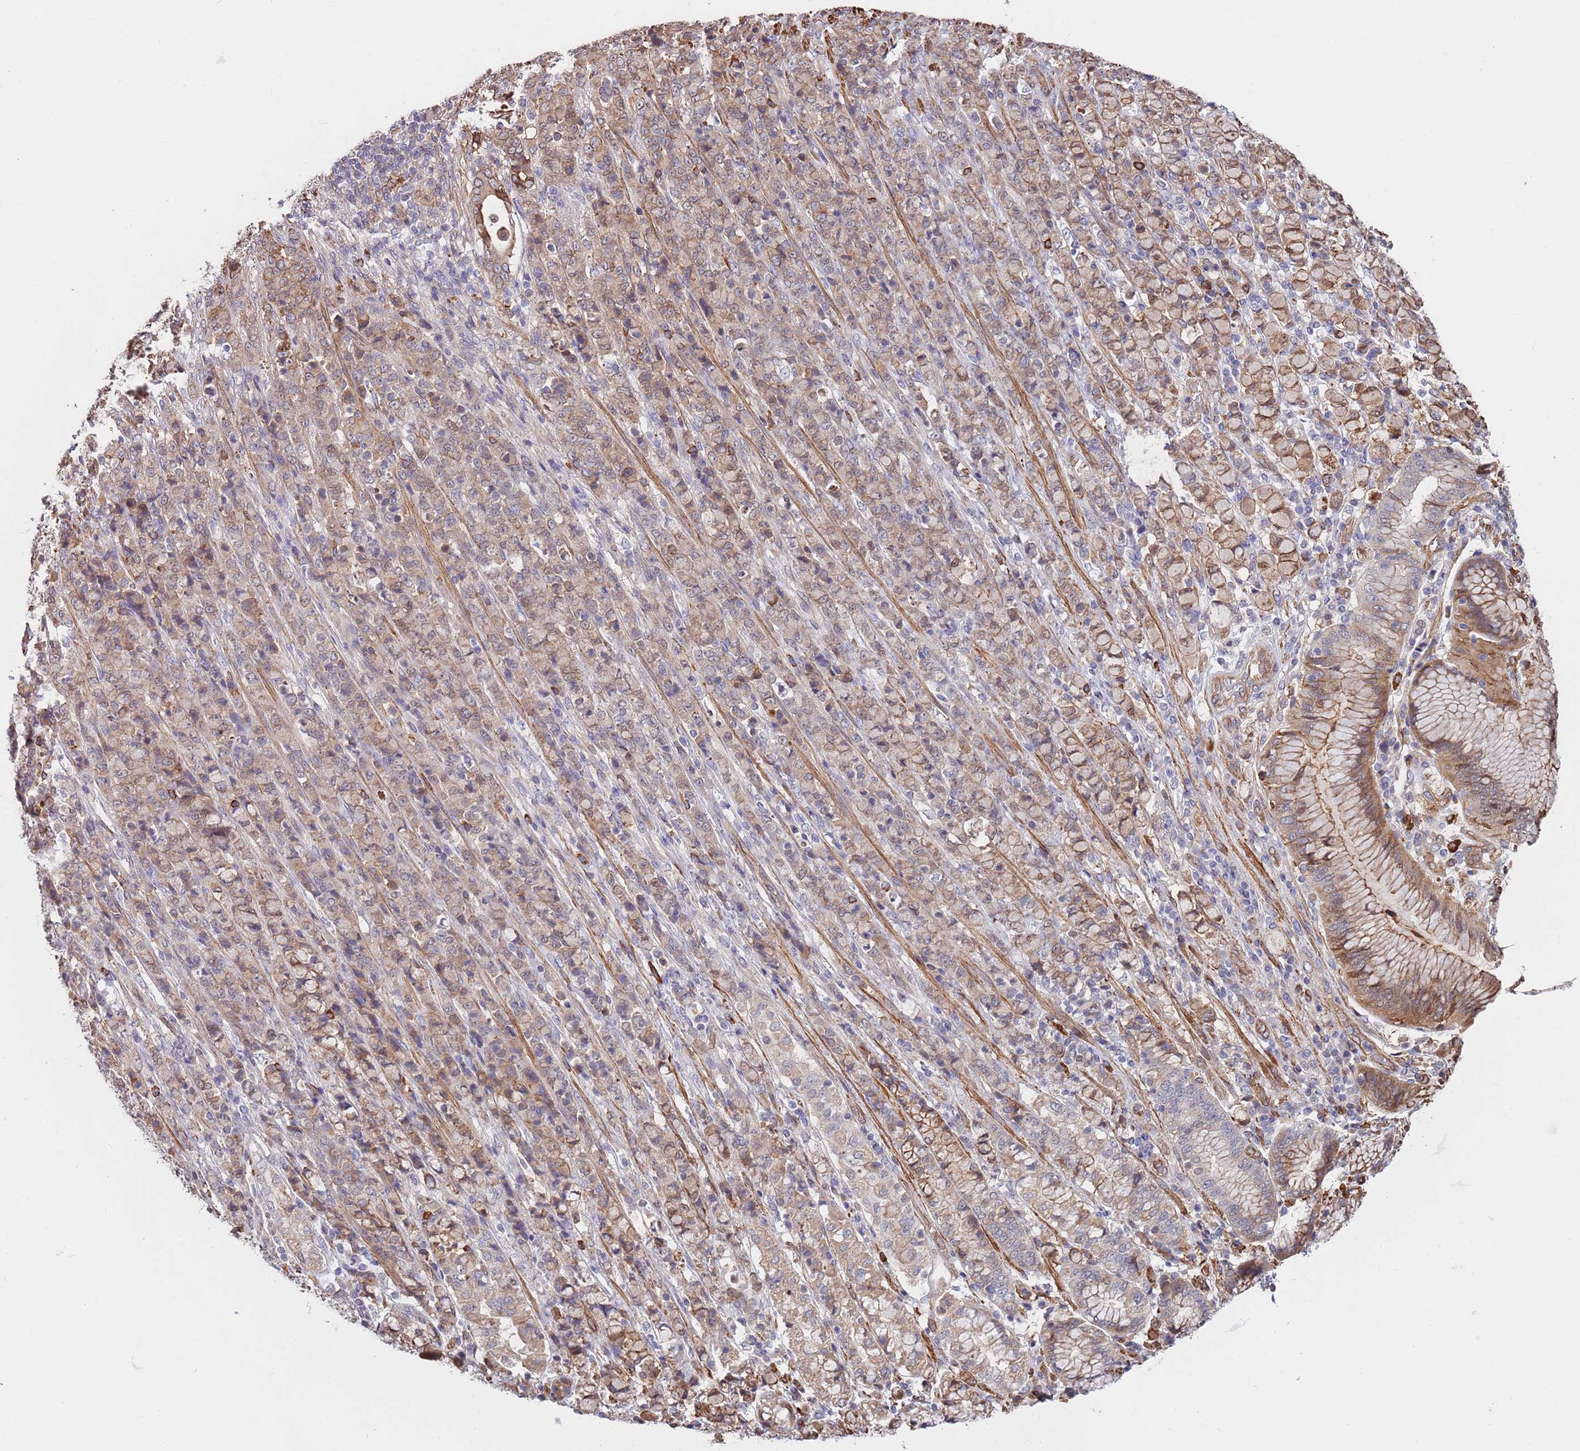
{"staining": {"intensity": "weak", "quantity": "<25%", "location": "cytoplasmic/membranous"}, "tissue": "stomach cancer", "cell_type": "Tumor cells", "image_type": "cancer", "snomed": [{"axis": "morphology", "description": "Adenocarcinoma, NOS"}, {"axis": "topography", "description": "Stomach"}], "caption": "A photomicrograph of stomach cancer stained for a protein reveals no brown staining in tumor cells. The staining is performed using DAB brown chromogen with nuclei counter-stained in using hematoxylin.", "gene": "BPNT1", "patient": {"sex": "female", "age": 79}}